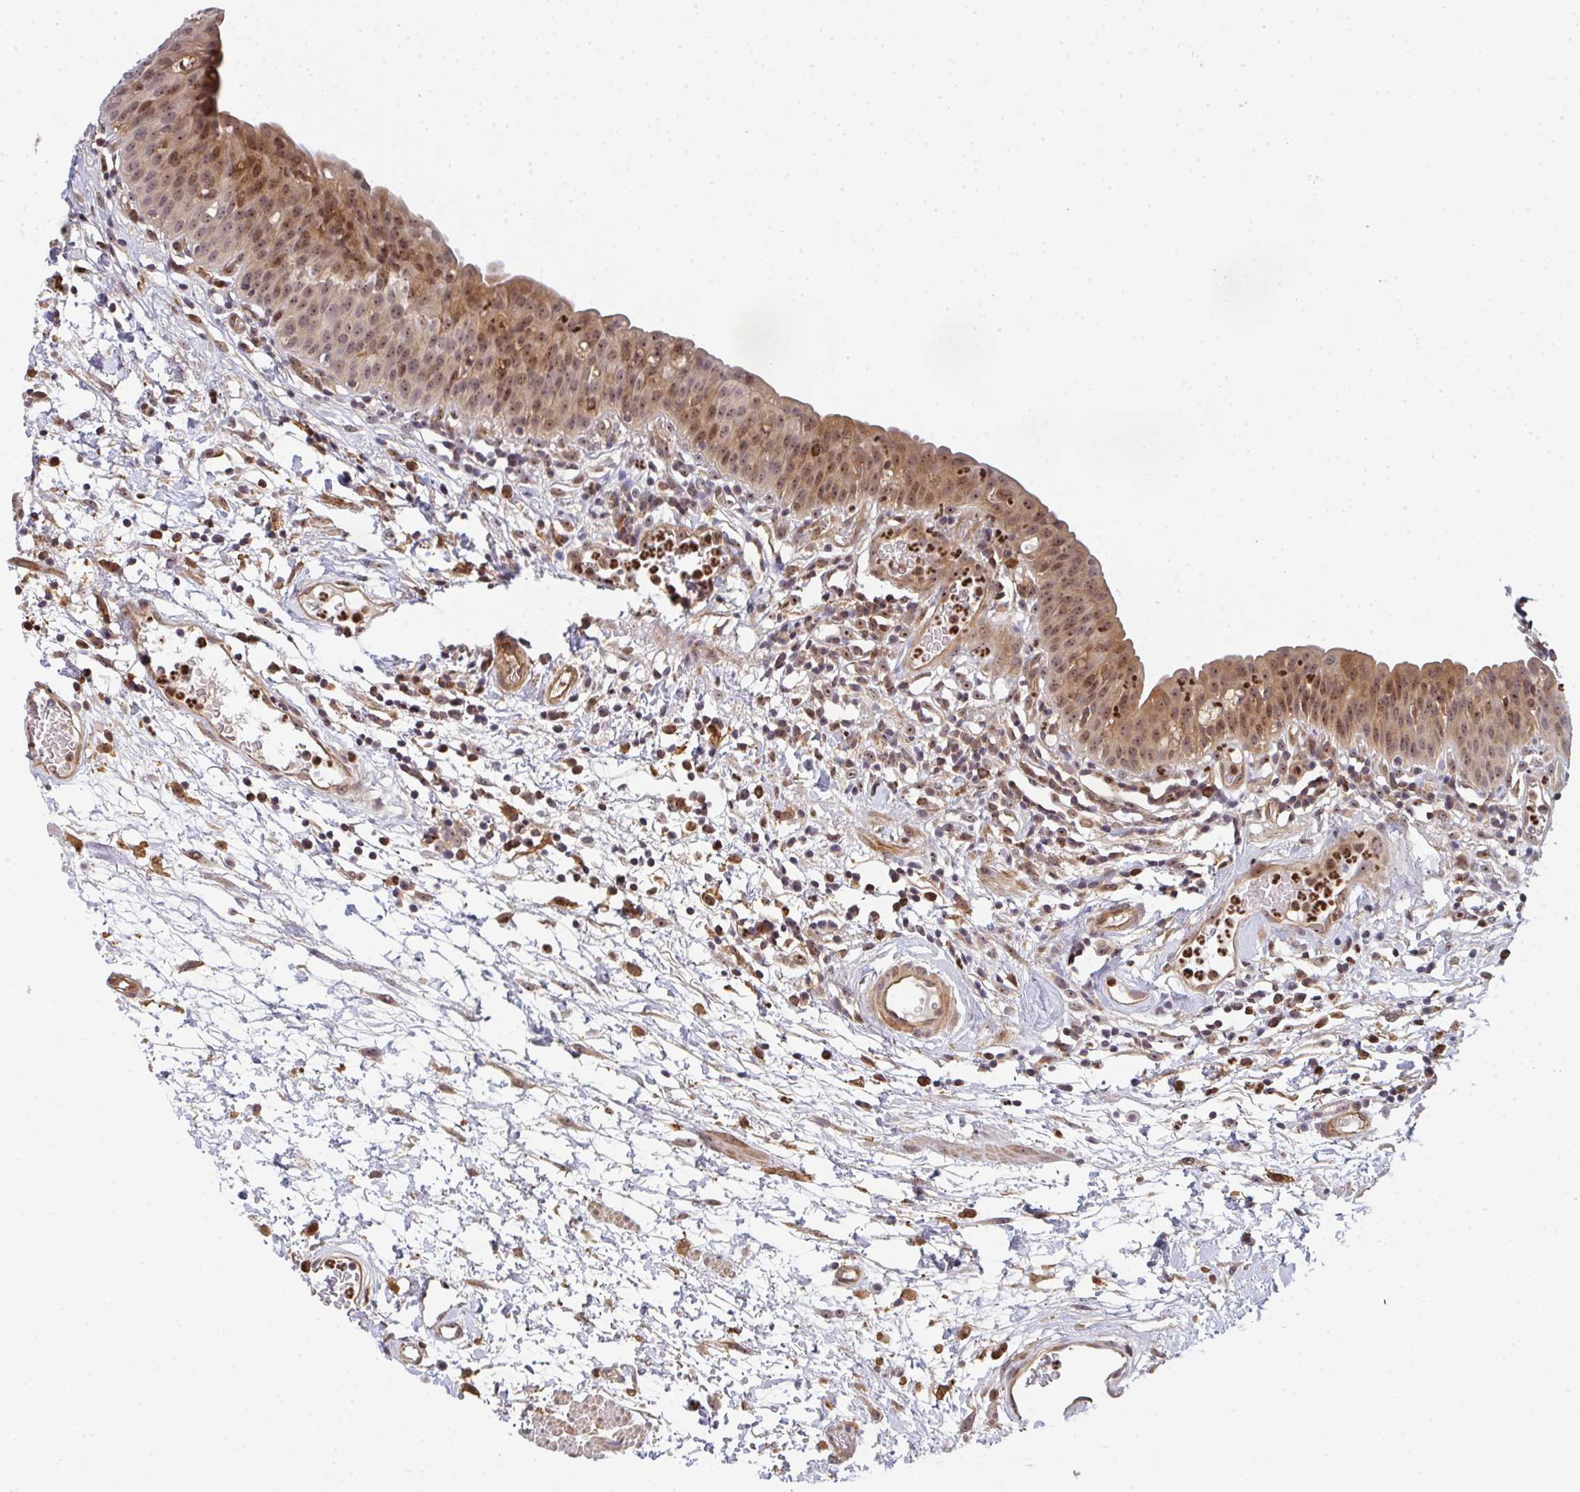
{"staining": {"intensity": "moderate", "quantity": ">75%", "location": "cytoplasmic/membranous,nuclear"}, "tissue": "urinary bladder", "cell_type": "Urothelial cells", "image_type": "normal", "snomed": [{"axis": "morphology", "description": "Normal tissue, NOS"}, {"axis": "morphology", "description": "Inflammation, NOS"}, {"axis": "topography", "description": "Urinary bladder"}], "caption": "Moderate cytoplasmic/membranous,nuclear positivity is seen in approximately >75% of urothelial cells in benign urinary bladder.", "gene": "SIMC1", "patient": {"sex": "male", "age": 57}}